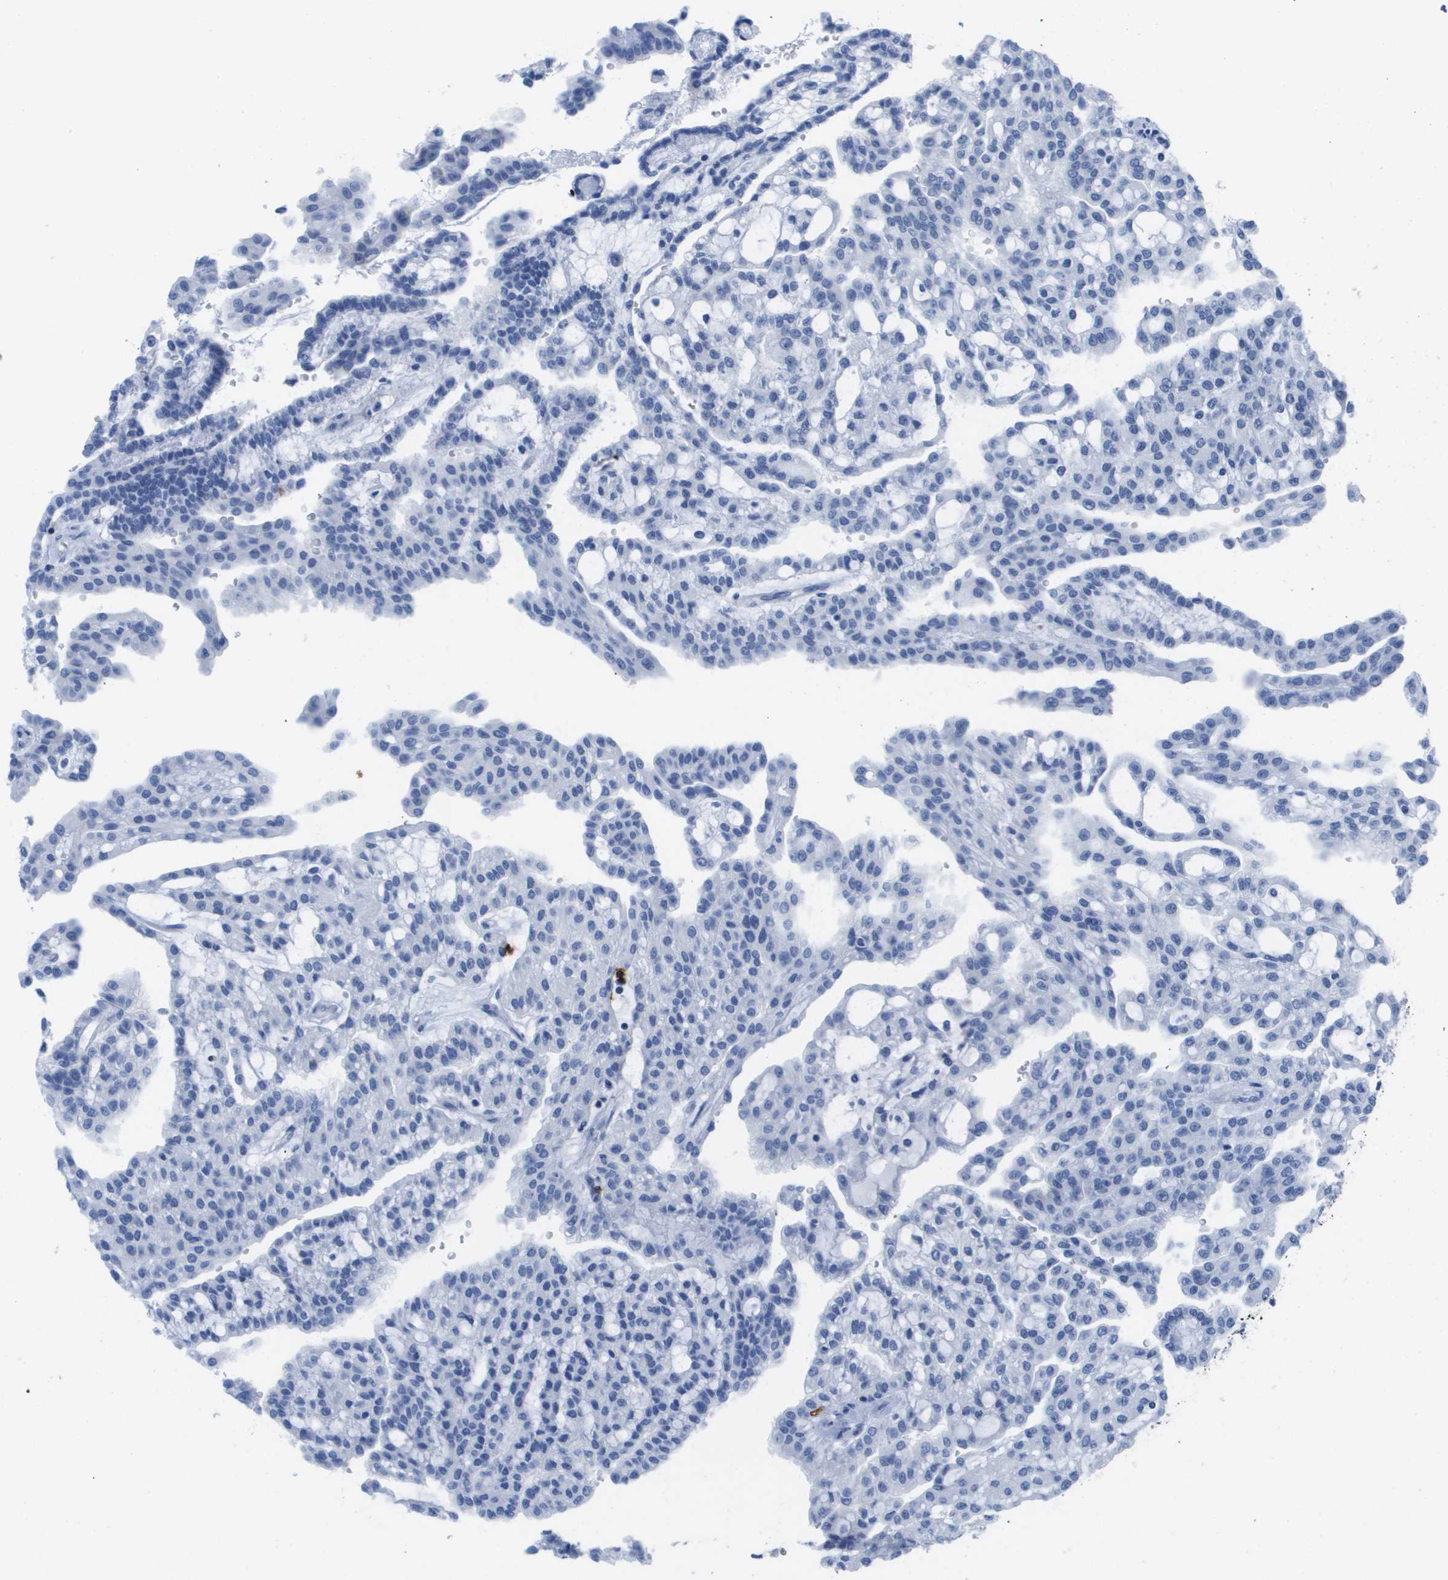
{"staining": {"intensity": "negative", "quantity": "none", "location": "none"}, "tissue": "renal cancer", "cell_type": "Tumor cells", "image_type": "cancer", "snomed": [{"axis": "morphology", "description": "Adenocarcinoma, NOS"}, {"axis": "topography", "description": "Kidney"}], "caption": "Immunohistochemistry image of renal cancer stained for a protein (brown), which shows no positivity in tumor cells.", "gene": "MS4A1", "patient": {"sex": "male", "age": 63}}